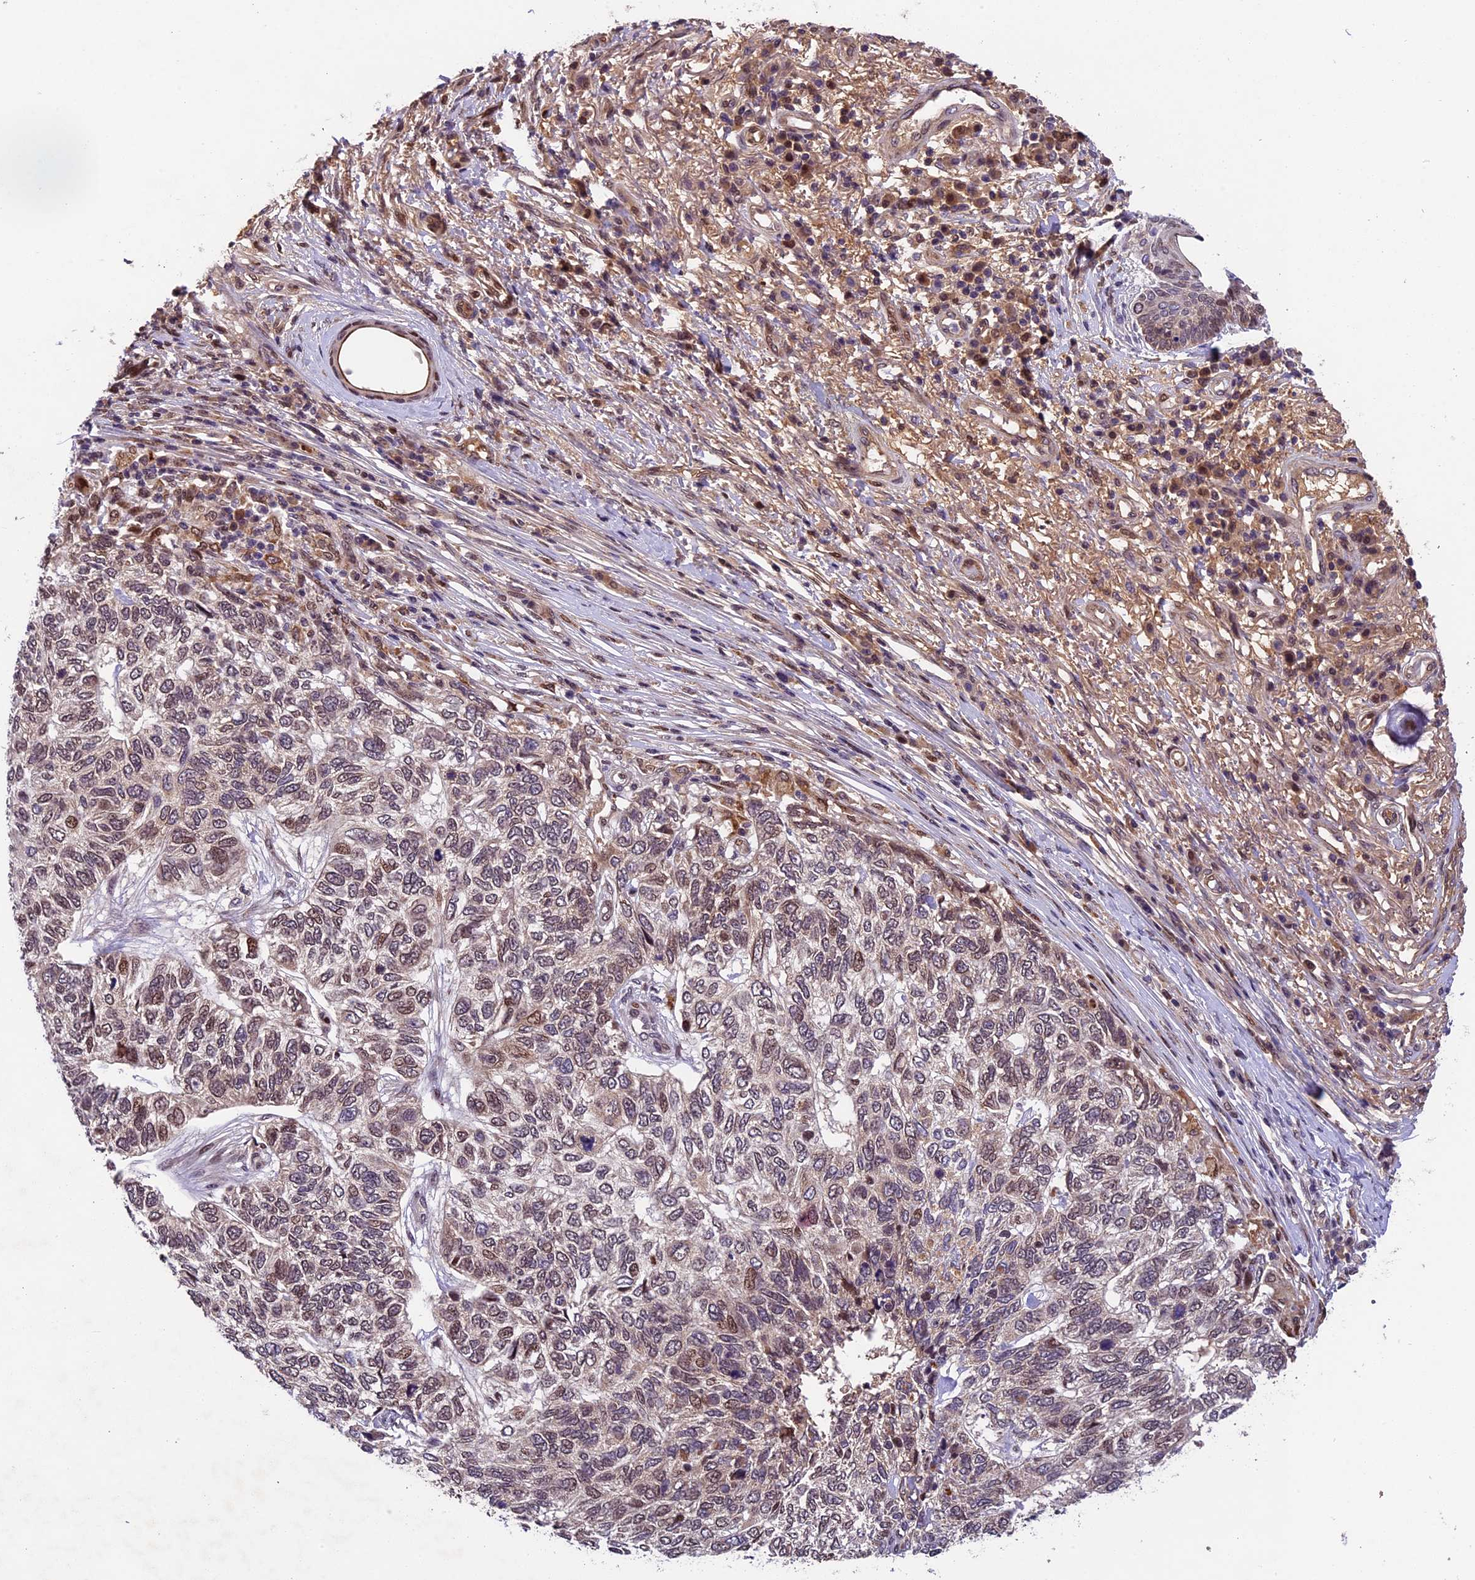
{"staining": {"intensity": "weak", "quantity": "25%-75%", "location": "nuclear"}, "tissue": "skin cancer", "cell_type": "Tumor cells", "image_type": "cancer", "snomed": [{"axis": "morphology", "description": "Basal cell carcinoma"}, {"axis": "topography", "description": "Skin"}], "caption": "Skin cancer (basal cell carcinoma) stained with DAB immunohistochemistry (IHC) demonstrates low levels of weak nuclear staining in about 25%-75% of tumor cells.", "gene": "CCSER1", "patient": {"sex": "female", "age": 65}}